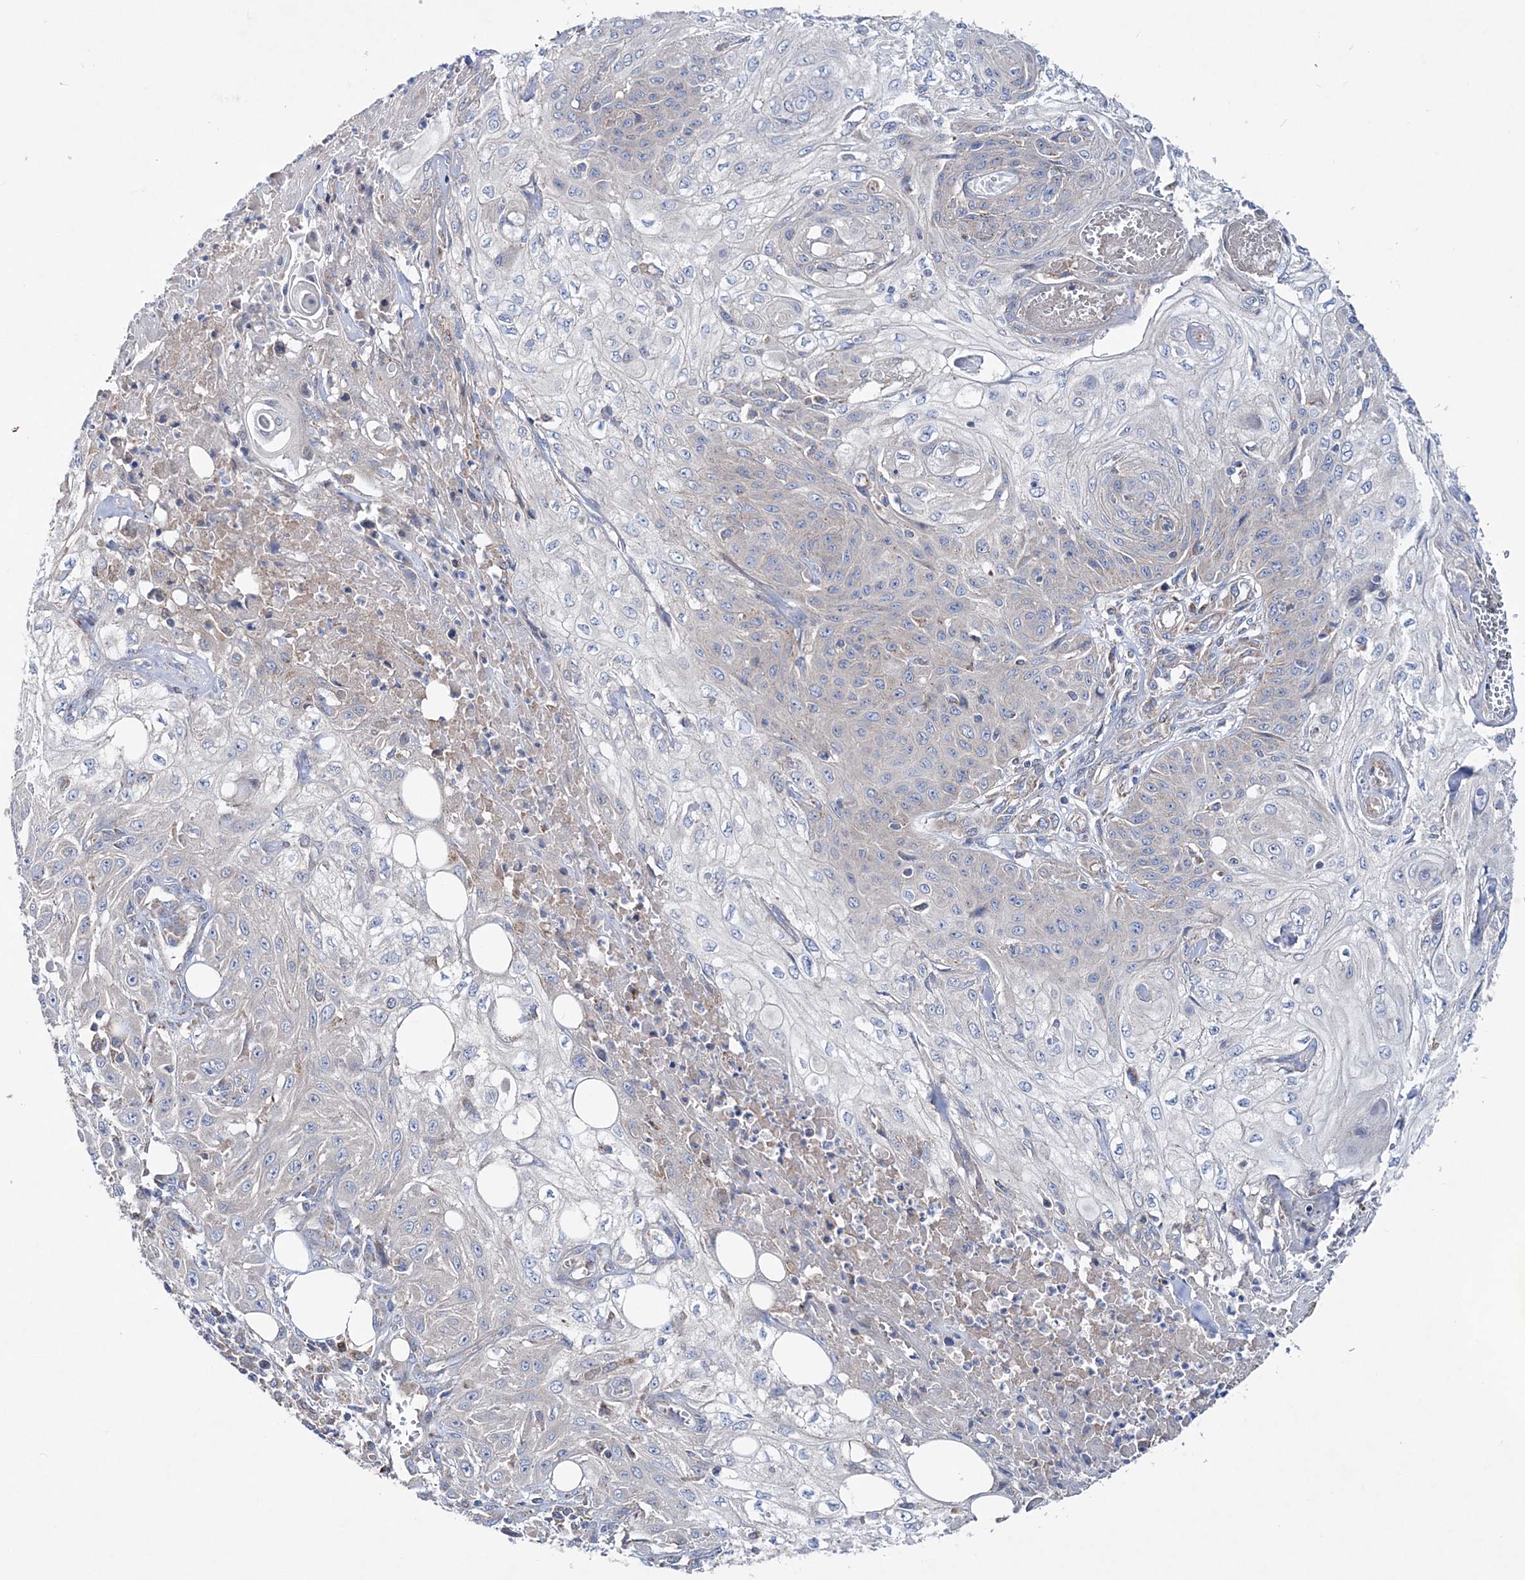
{"staining": {"intensity": "negative", "quantity": "none", "location": "none"}, "tissue": "skin cancer", "cell_type": "Tumor cells", "image_type": "cancer", "snomed": [{"axis": "morphology", "description": "Squamous cell carcinoma, NOS"}, {"axis": "morphology", "description": "Squamous cell carcinoma, metastatic, NOS"}, {"axis": "topography", "description": "Skin"}, {"axis": "topography", "description": "Lymph node"}], "caption": "This is a micrograph of IHC staining of metastatic squamous cell carcinoma (skin), which shows no staining in tumor cells.", "gene": "NGLY1", "patient": {"sex": "male", "age": 75}}